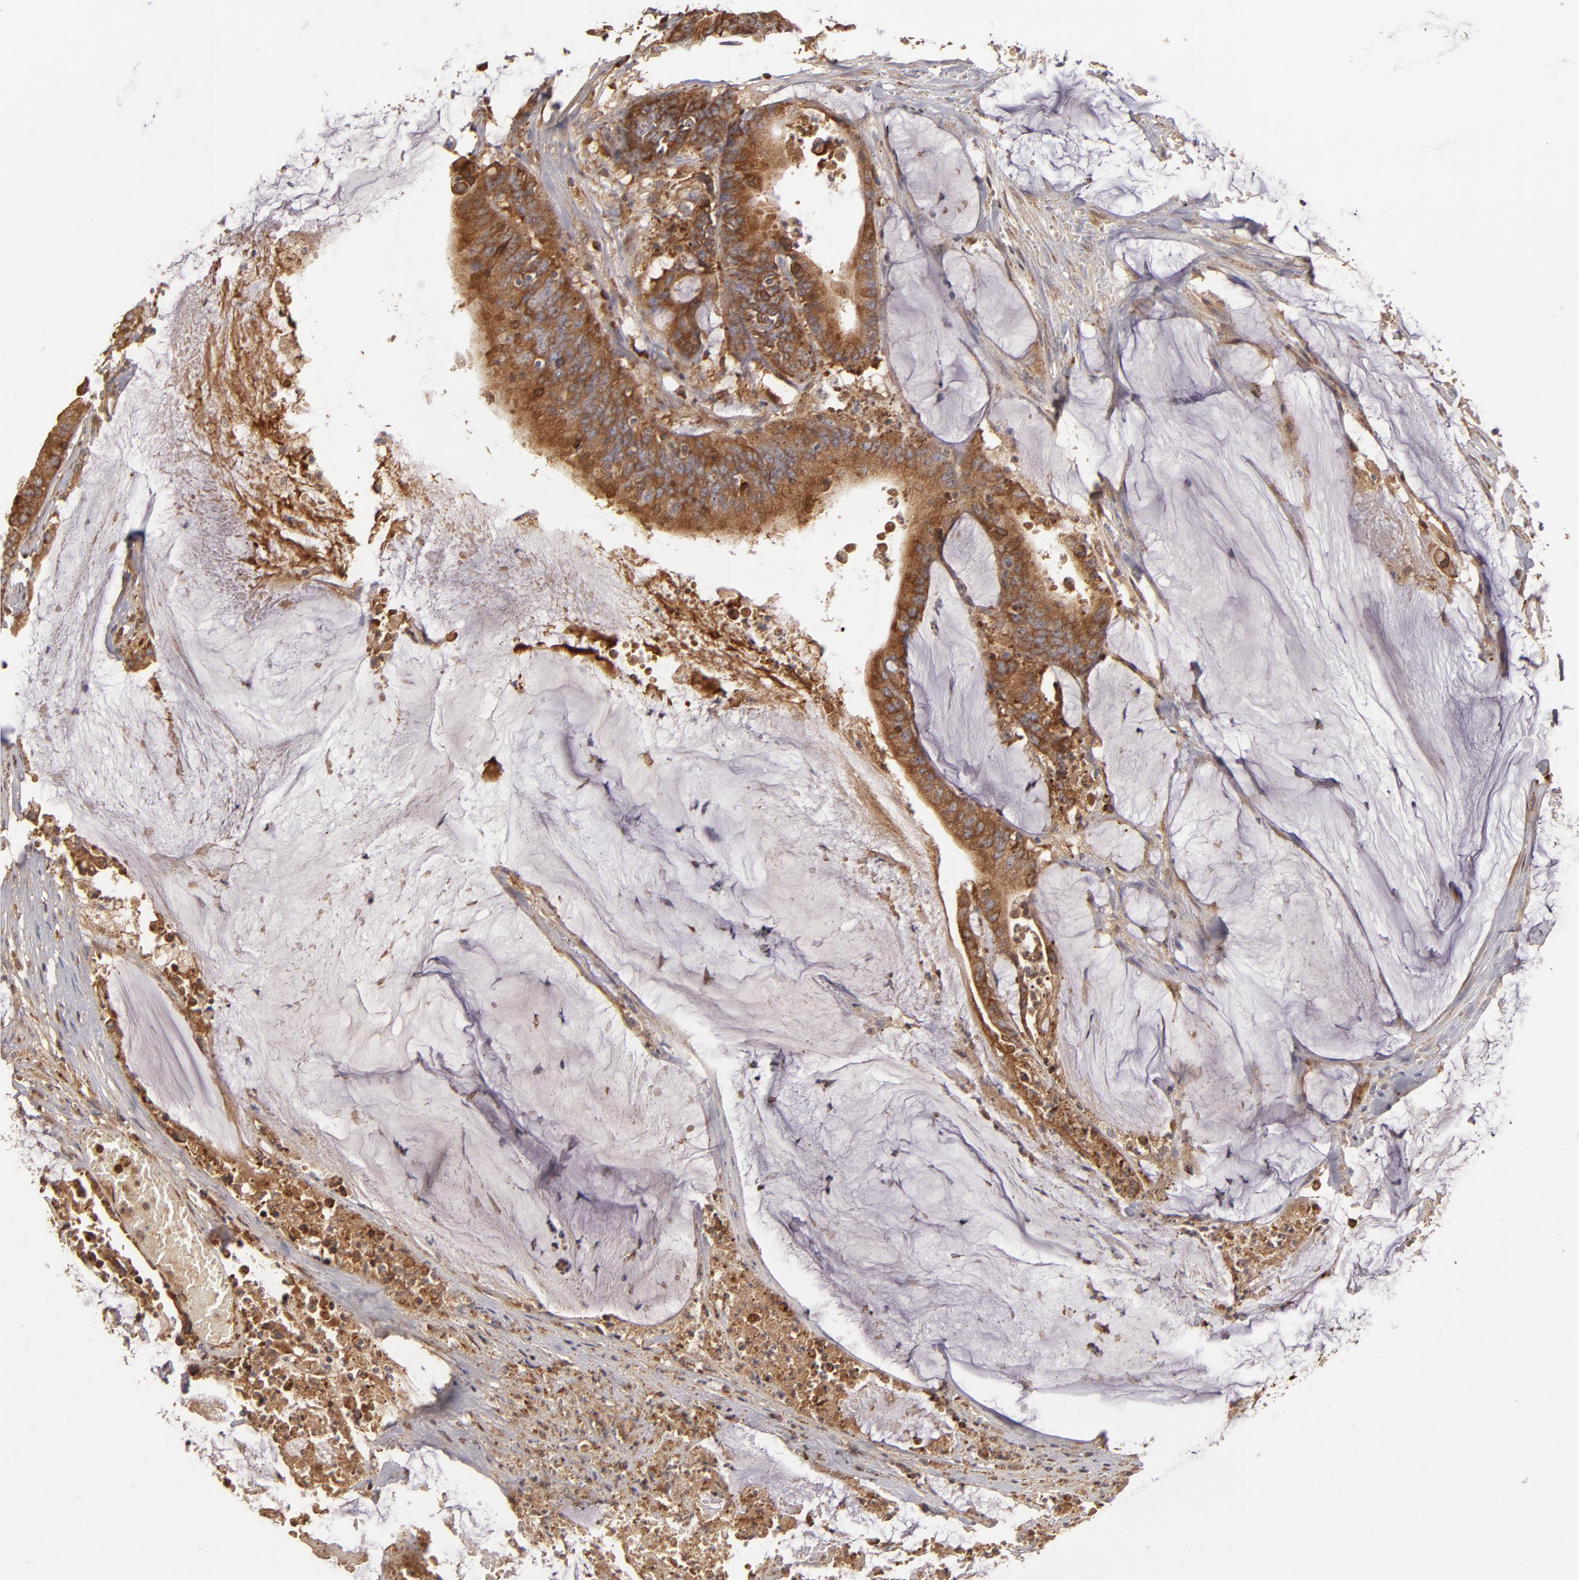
{"staining": {"intensity": "strong", "quantity": ">75%", "location": "cytoplasmic/membranous"}, "tissue": "colorectal cancer", "cell_type": "Tumor cells", "image_type": "cancer", "snomed": [{"axis": "morphology", "description": "Adenocarcinoma, NOS"}, {"axis": "topography", "description": "Rectum"}], "caption": "Strong cytoplasmic/membranous protein staining is present in approximately >75% of tumor cells in adenocarcinoma (colorectal). The staining was performed using DAB (3,3'-diaminobenzidine), with brown indicating positive protein expression. Nuclei are stained blue with hematoxylin.", "gene": "CFB", "patient": {"sex": "female", "age": 66}}